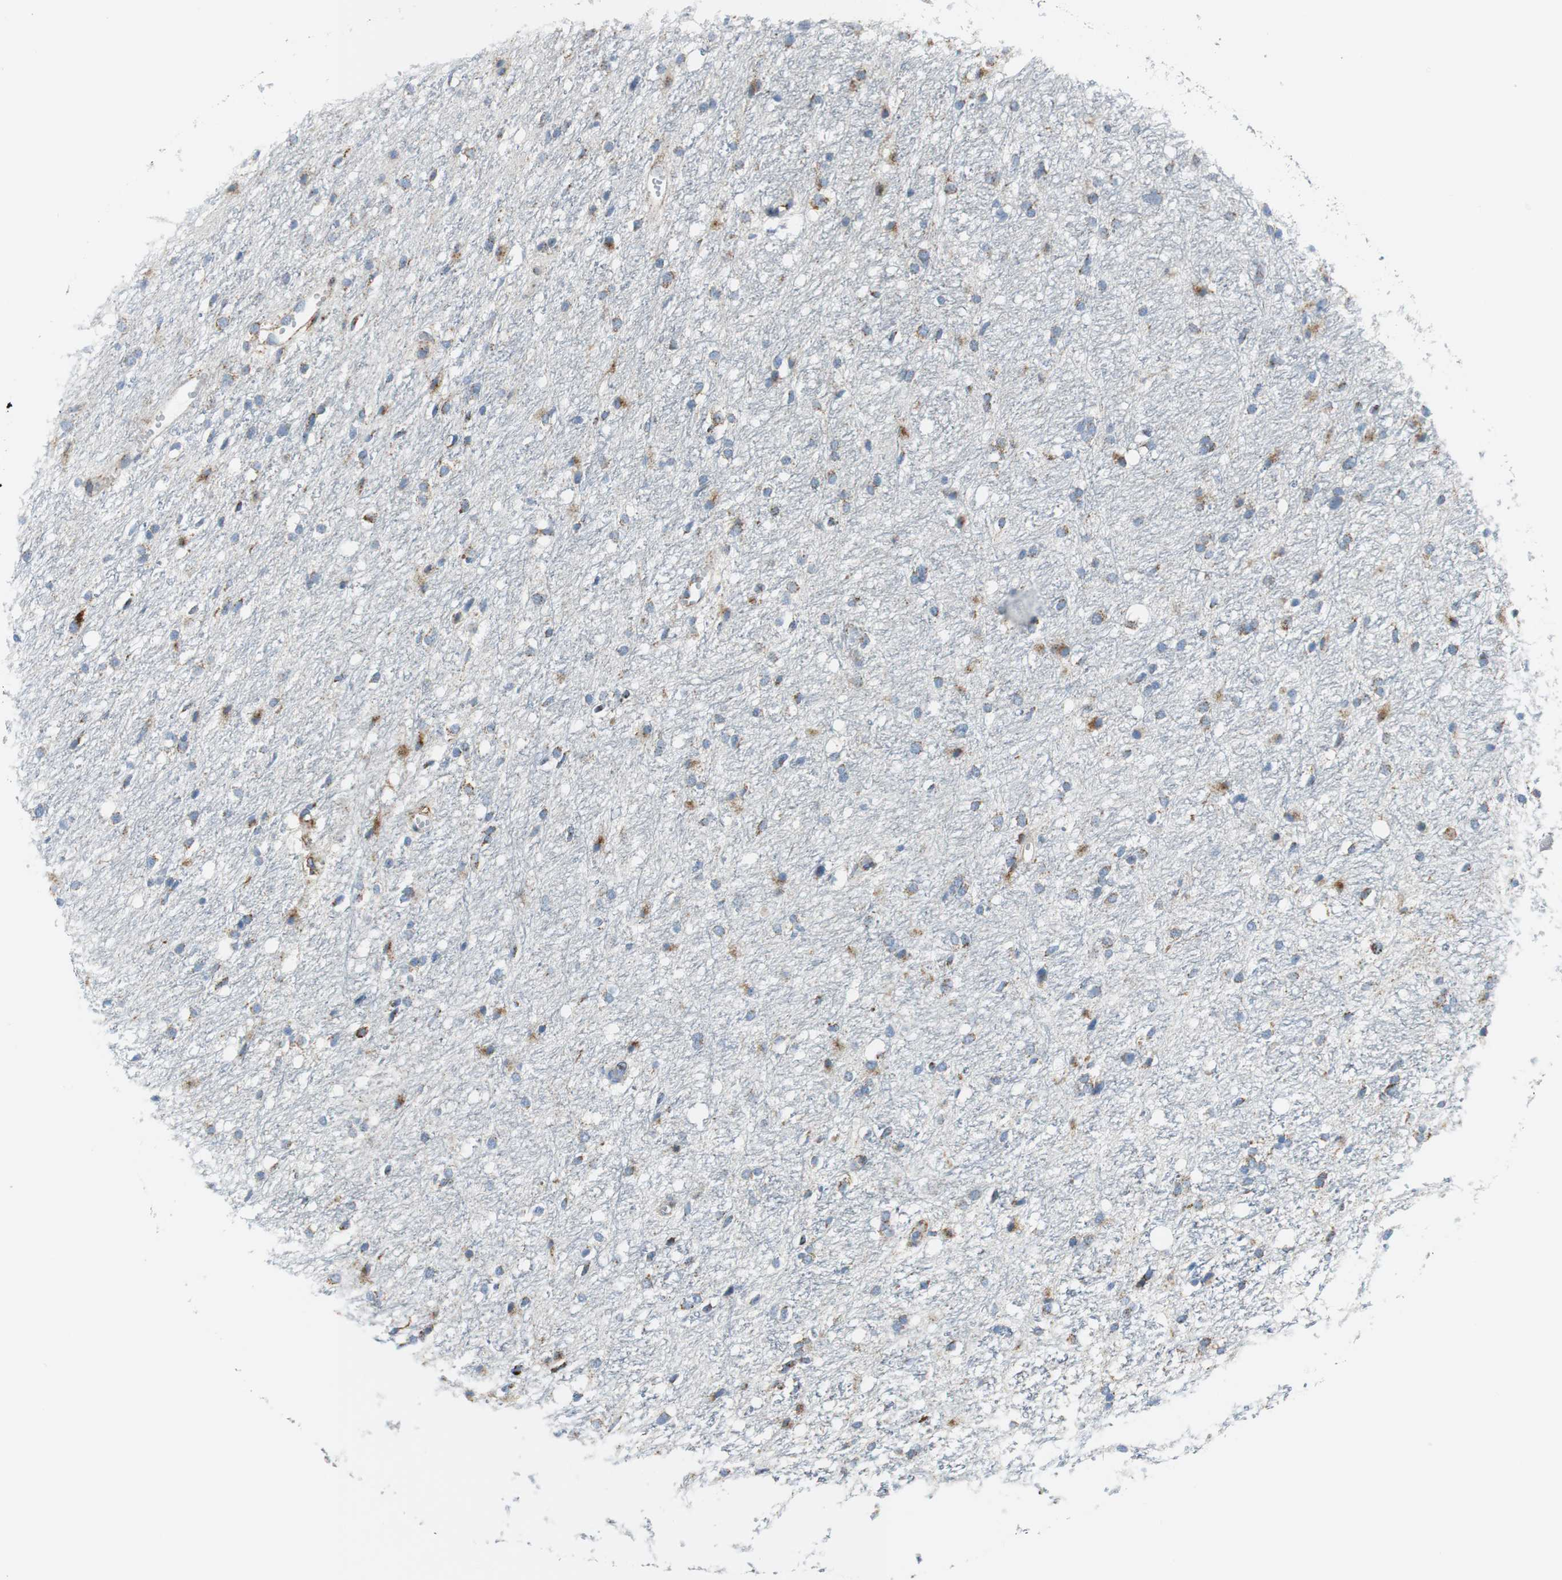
{"staining": {"intensity": "moderate", "quantity": "25%-75%", "location": "cytoplasmic/membranous"}, "tissue": "glioma", "cell_type": "Tumor cells", "image_type": "cancer", "snomed": [{"axis": "morphology", "description": "Glioma, malignant, High grade"}, {"axis": "topography", "description": "Brain"}], "caption": "Immunohistochemistry photomicrograph of neoplastic tissue: human glioma stained using immunohistochemistry reveals medium levels of moderate protein expression localized specifically in the cytoplasmic/membranous of tumor cells, appearing as a cytoplasmic/membranous brown color.", "gene": "C1QTNF7", "patient": {"sex": "female", "age": 59}}